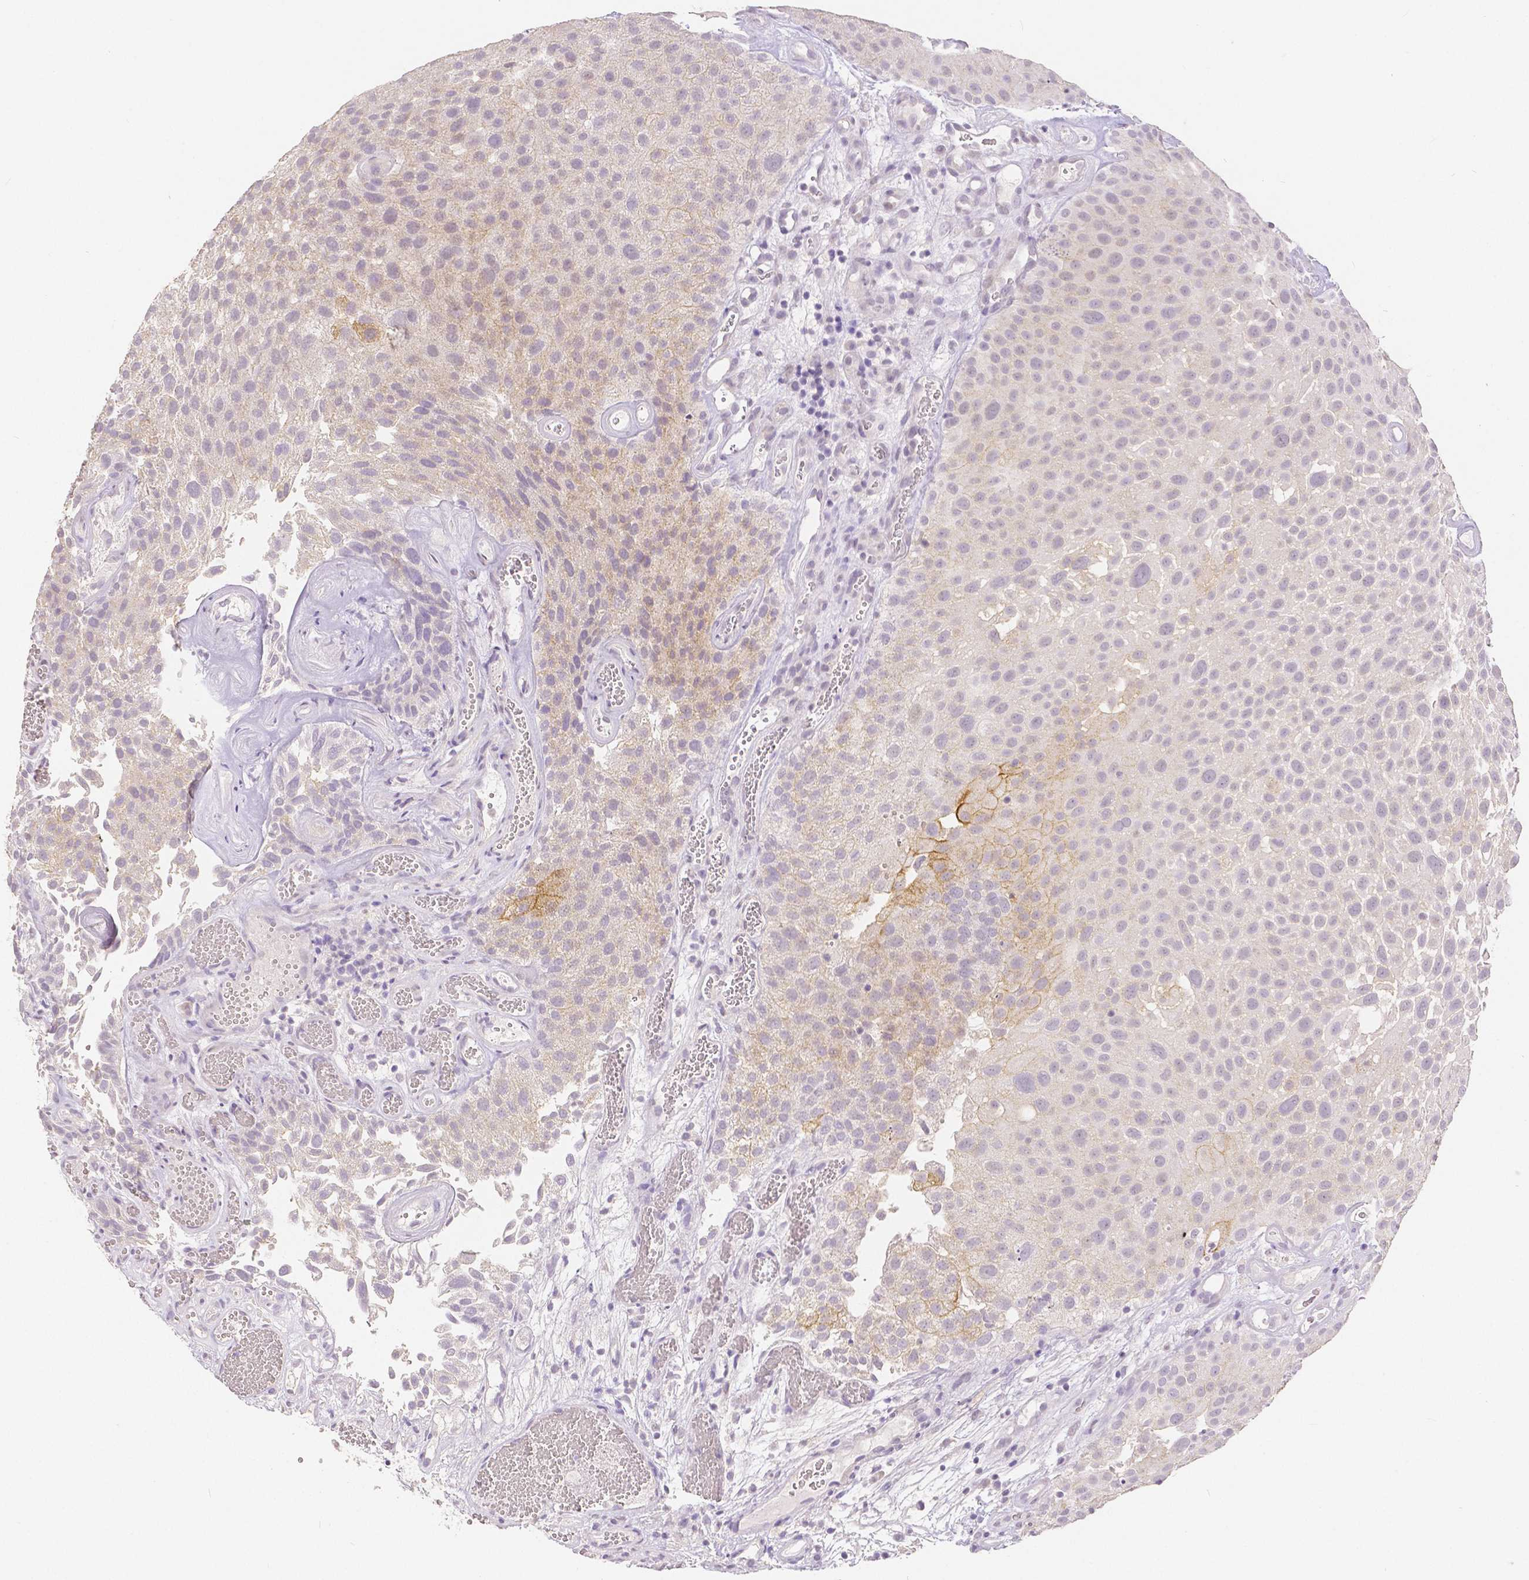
{"staining": {"intensity": "weak", "quantity": "<25%", "location": "cytoplasmic/membranous"}, "tissue": "urothelial cancer", "cell_type": "Tumor cells", "image_type": "cancer", "snomed": [{"axis": "morphology", "description": "Urothelial carcinoma, Low grade"}, {"axis": "topography", "description": "Urinary bladder"}], "caption": "The immunohistochemistry photomicrograph has no significant expression in tumor cells of low-grade urothelial carcinoma tissue.", "gene": "OCLN", "patient": {"sex": "male", "age": 72}}